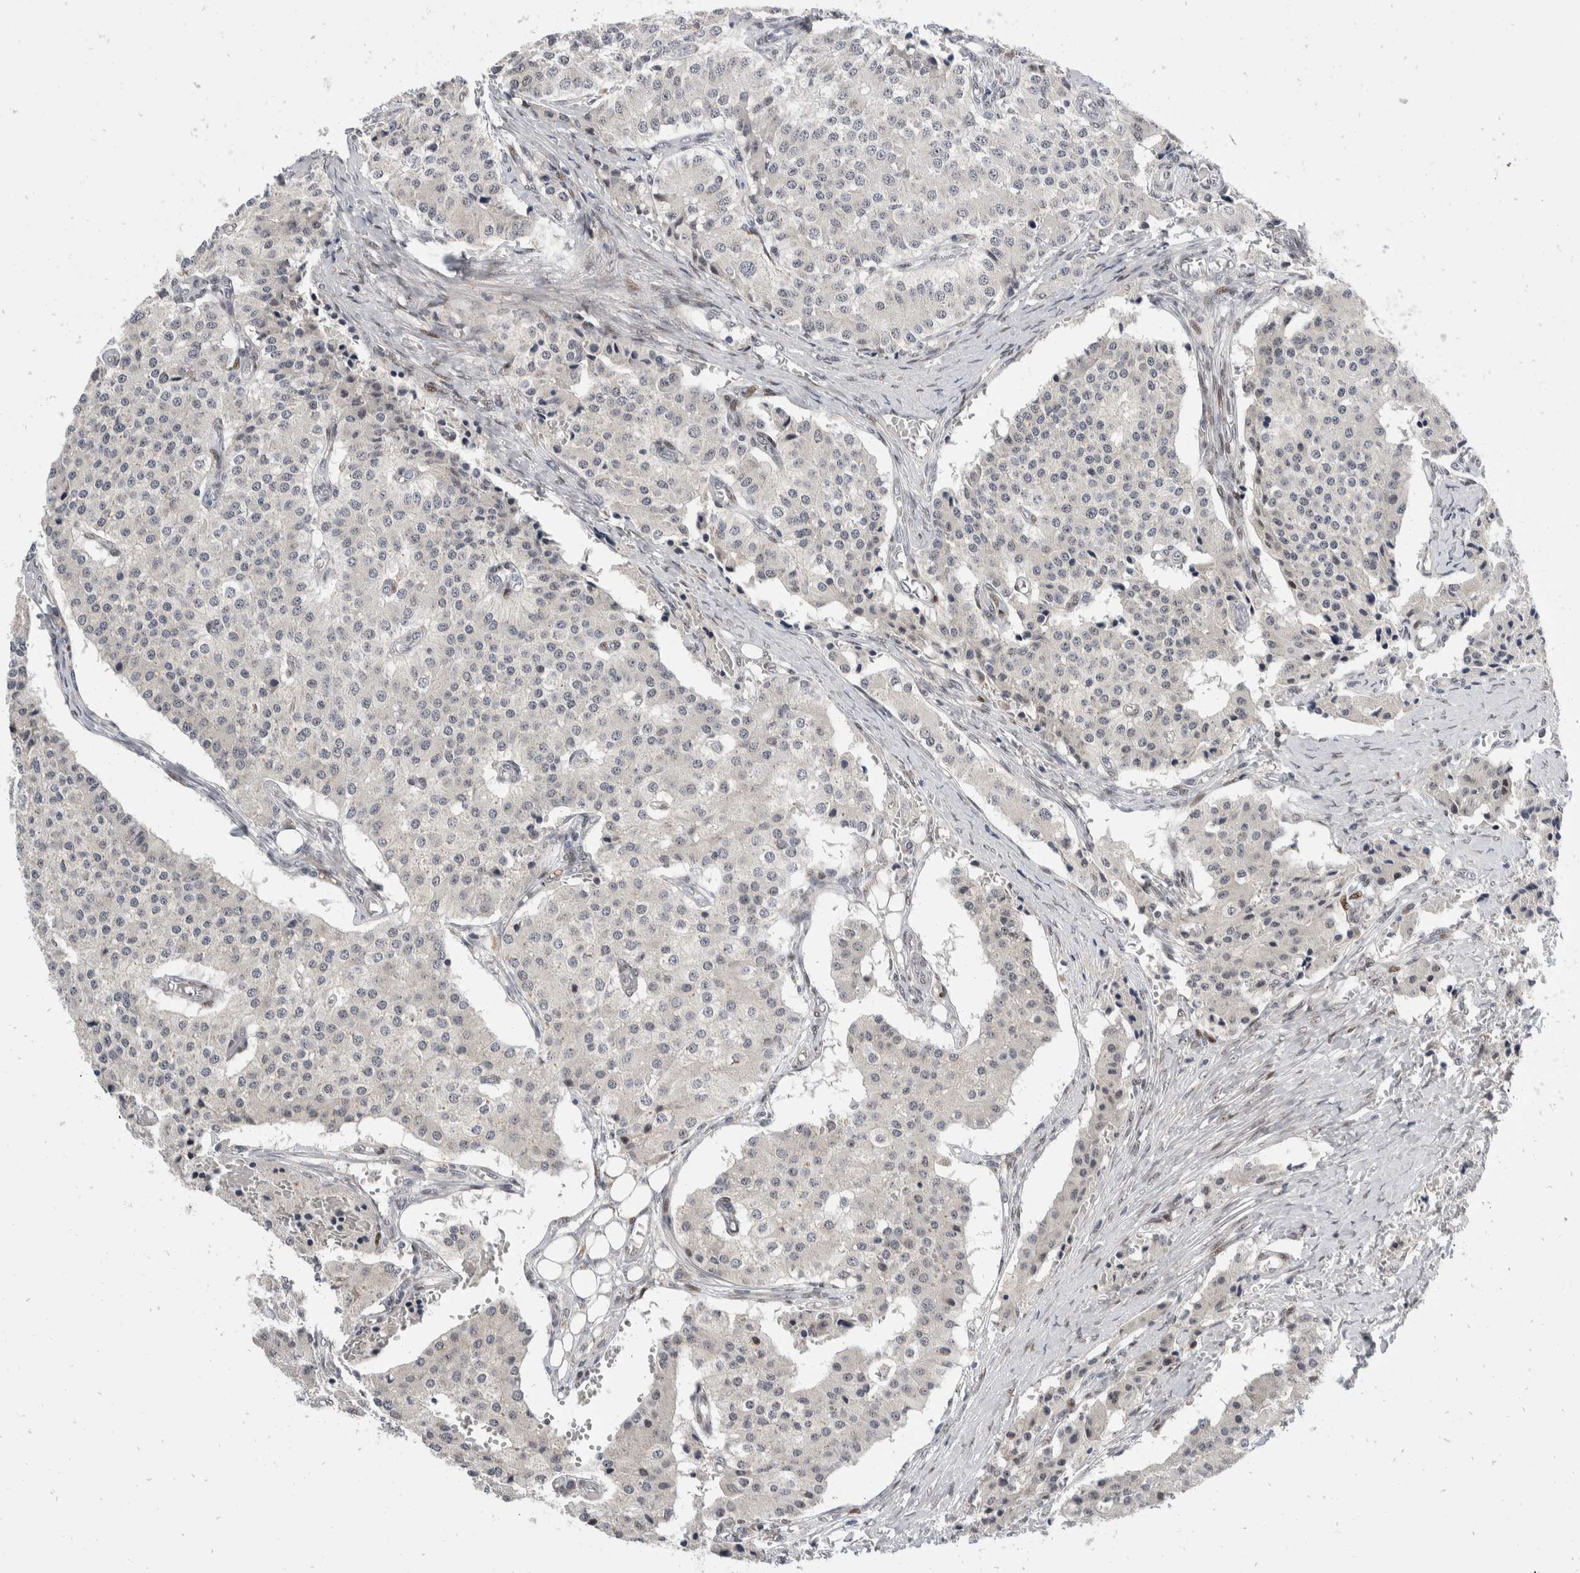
{"staining": {"intensity": "negative", "quantity": "none", "location": "none"}, "tissue": "carcinoid", "cell_type": "Tumor cells", "image_type": "cancer", "snomed": [{"axis": "morphology", "description": "Carcinoid, malignant, NOS"}, {"axis": "topography", "description": "Colon"}], "caption": "High magnification brightfield microscopy of malignant carcinoid stained with DAB (3,3'-diaminobenzidine) (brown) and counterstained with hematoxylin (blue): tumor cells show no significant expression.", "gene": "ZNF703", "patient": {"sex": "female", "age": 52}}